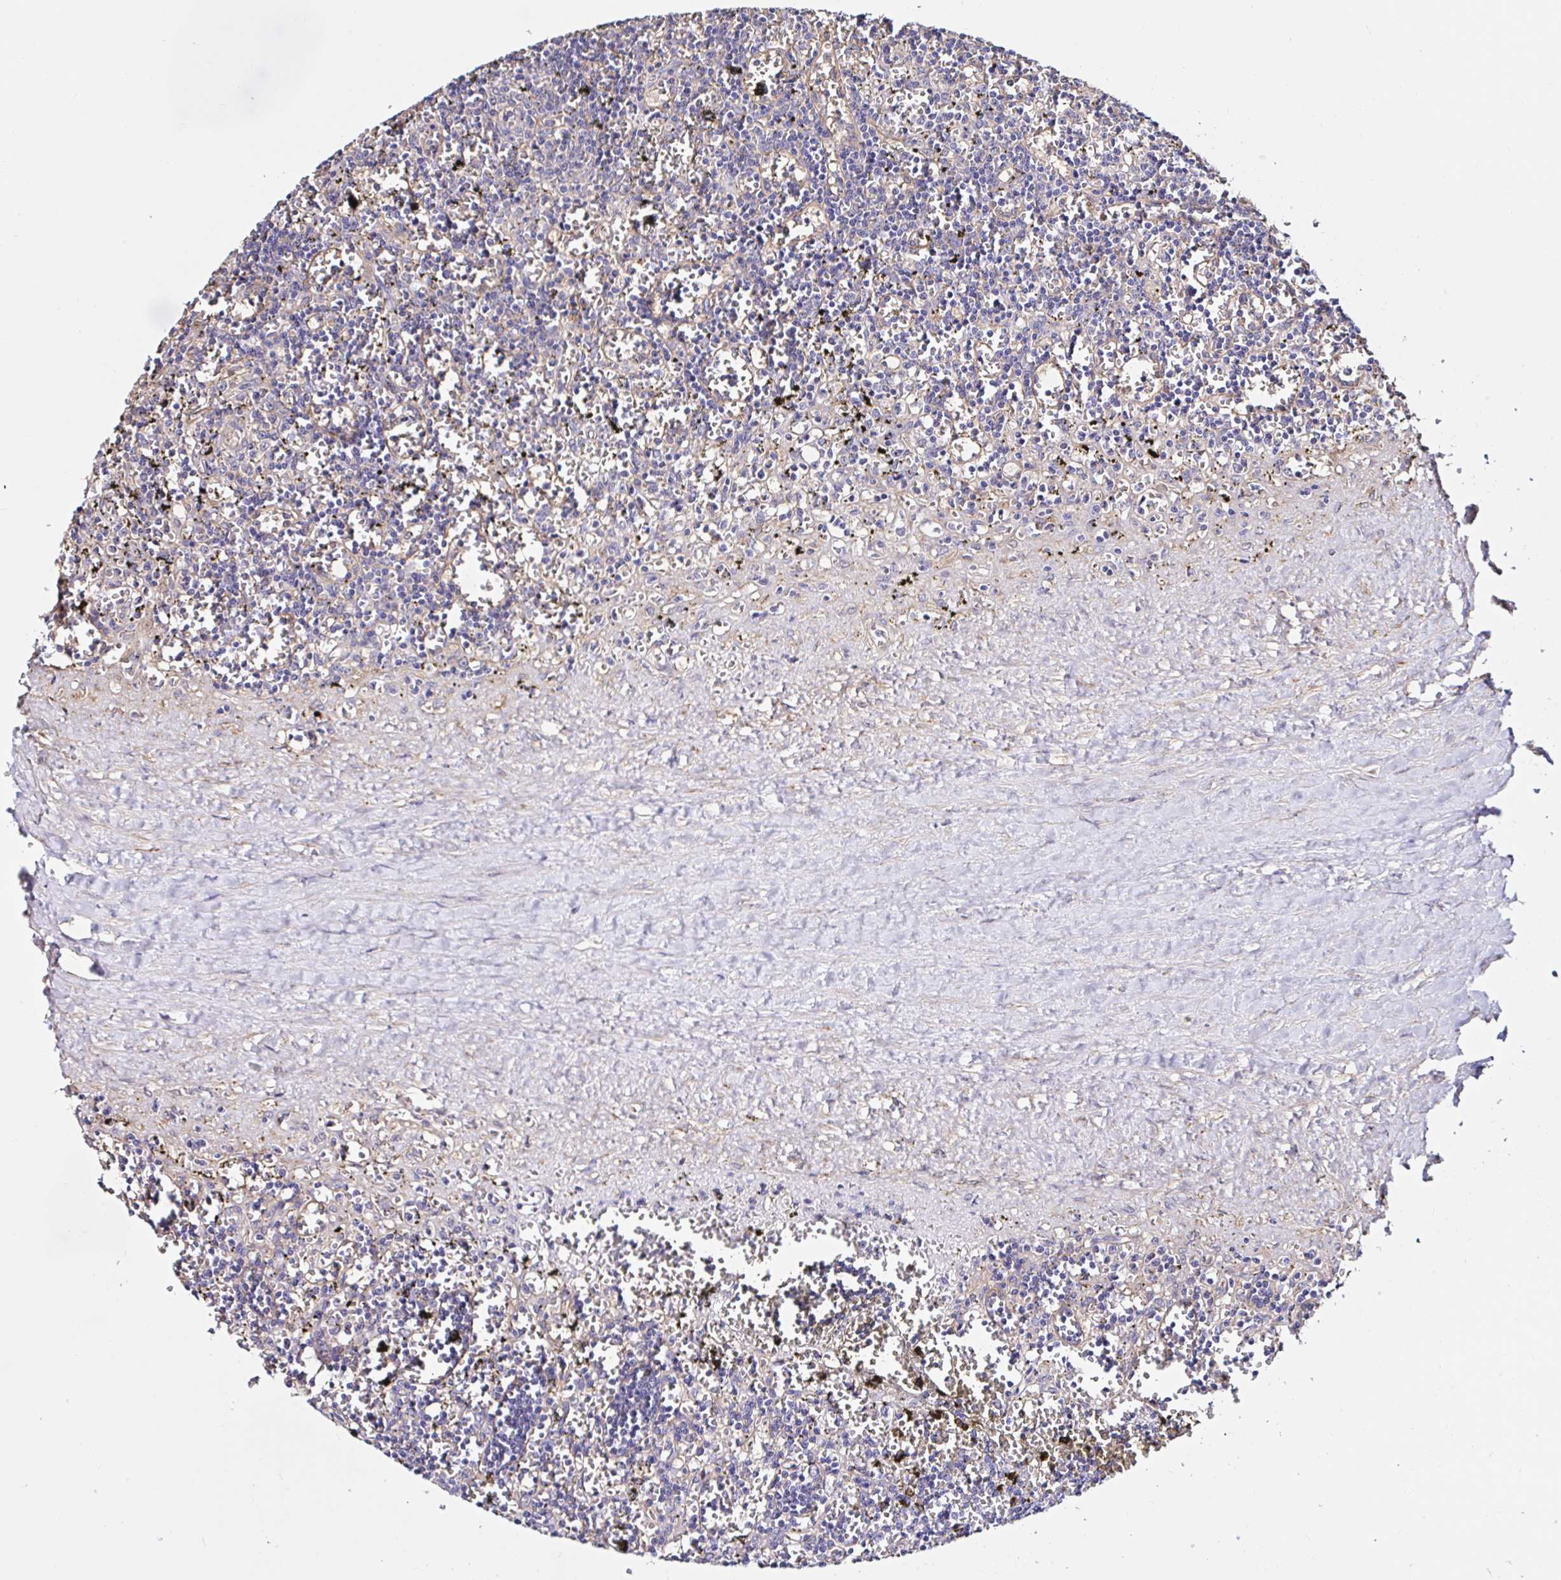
{"staining": {"intensity": "negative", "quantity": "none", "location": "none"}, "tissue": "lymphoma", "cell_type": "Tumor cells", "image_type": "cancer", "snomed": [{"axis": "morphology", "description": "Malignant lymphoma, non-Hodgkin's type, Low grade"}, {"axis": "topography", "description": "Spleen"}], "caption": "High power microscopy photomicrograph of an IHC image of lymphoma, revealing no significant expression in tumor cells. The staining is performed using DAB (3,3'-diaminobenzidine) brown chromogen with nuclei counter-stained in using hematoxylin.", "gene": "RSRP1", "patient": {"sex": "male", "age": 60}}